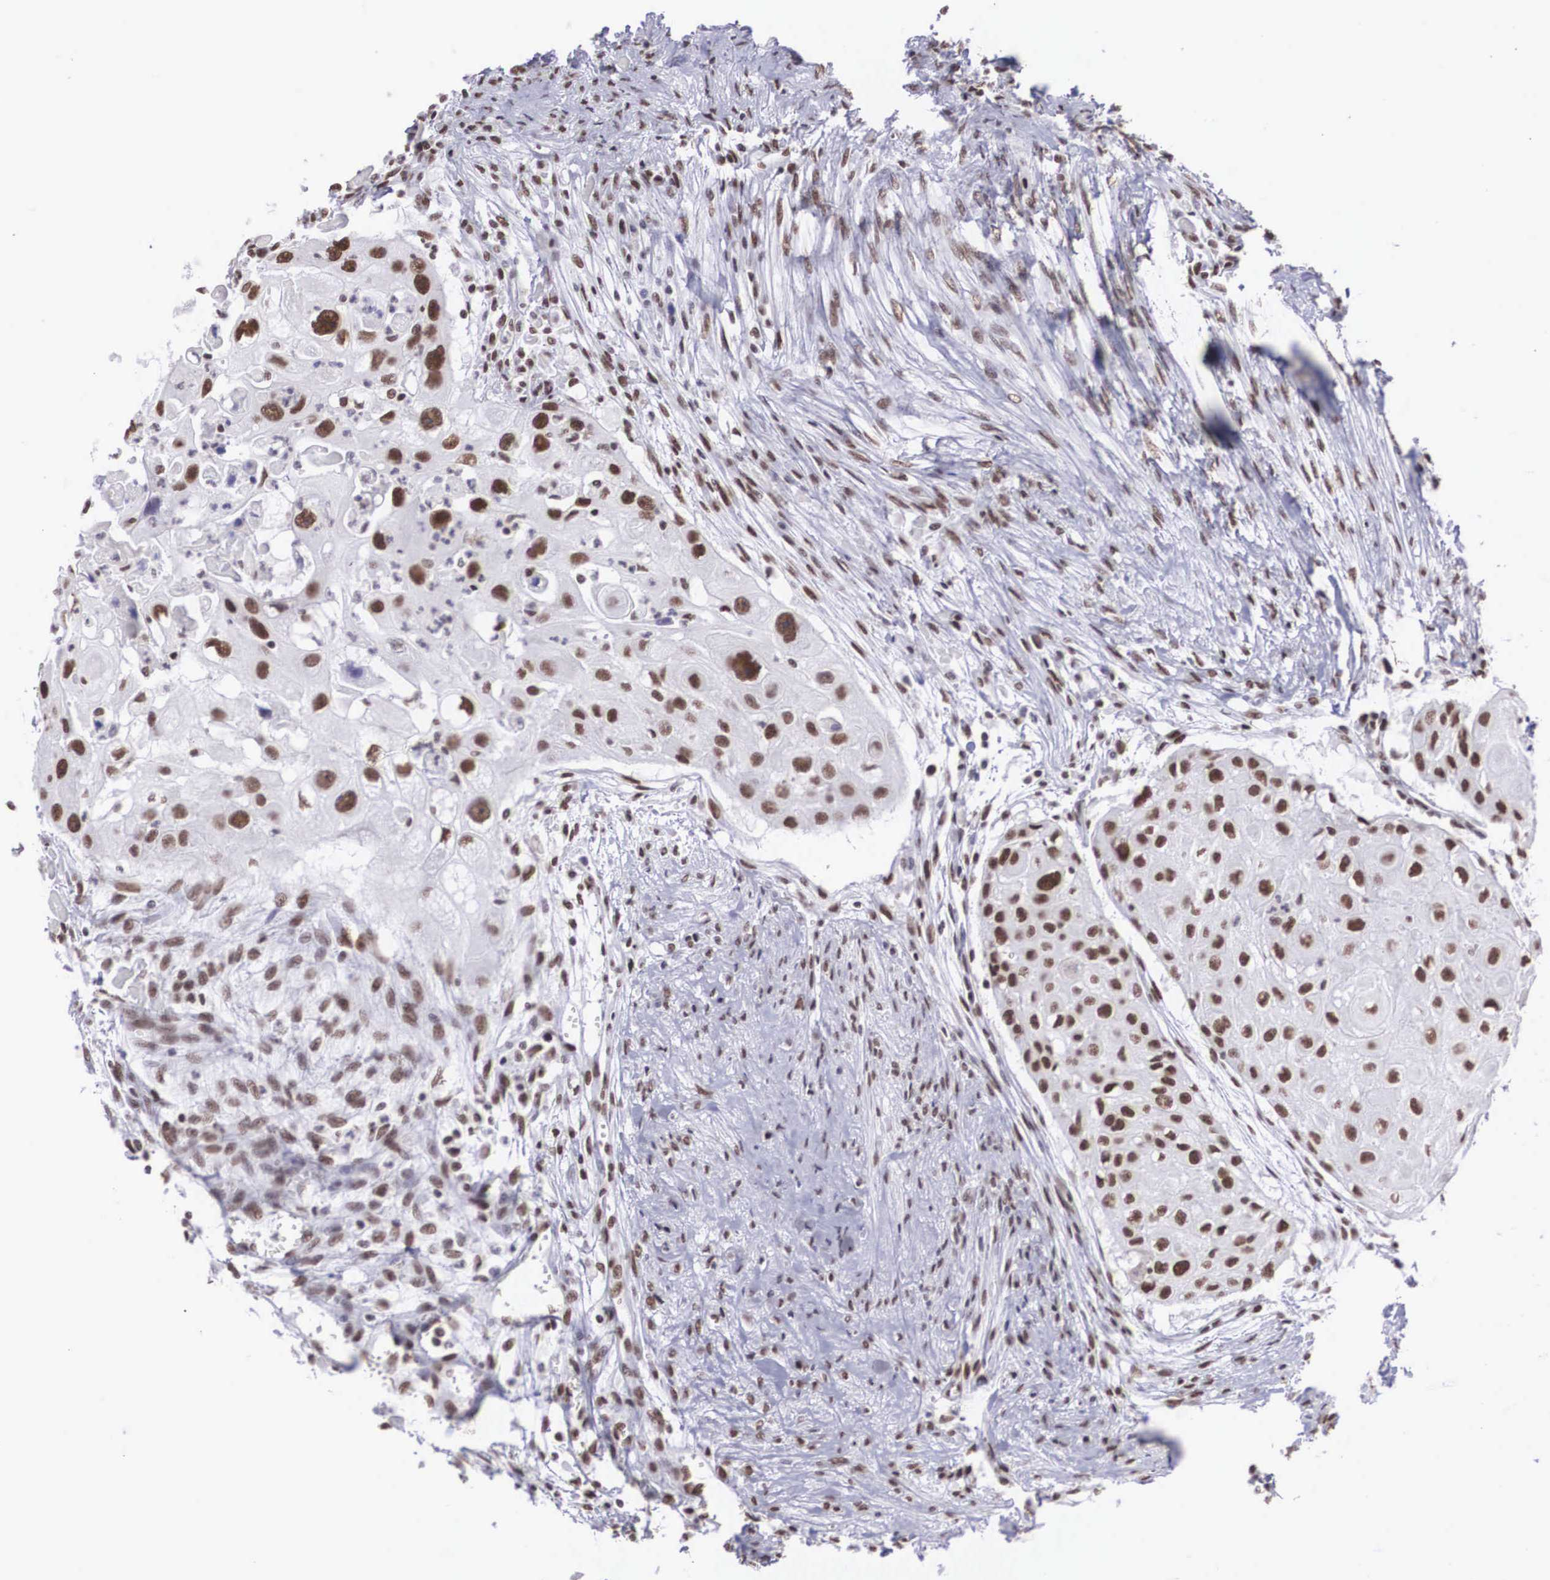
{"staining": {"intensity": "moderate", "quantity": ">75%", "location": "nuclear"}, "tissue": "head and neck cancer", "cell_type": "Tumor cells", "image_type": "cancer", "snomed": [{"axis": "morphology", "description": "Squamous cell carcinoma, NOS"}, {"axis": "topography", "description": "Head-Neck"}], "caption": "IHC micrograph of head and neck squamous cell carcinoma stained for a protein (brown), which reveals medium levels of moderate nuclear staining in approximately >75% of tumor cells.", "gene": "CSTF2", "patient": {"sex": "male", "age": 64}}